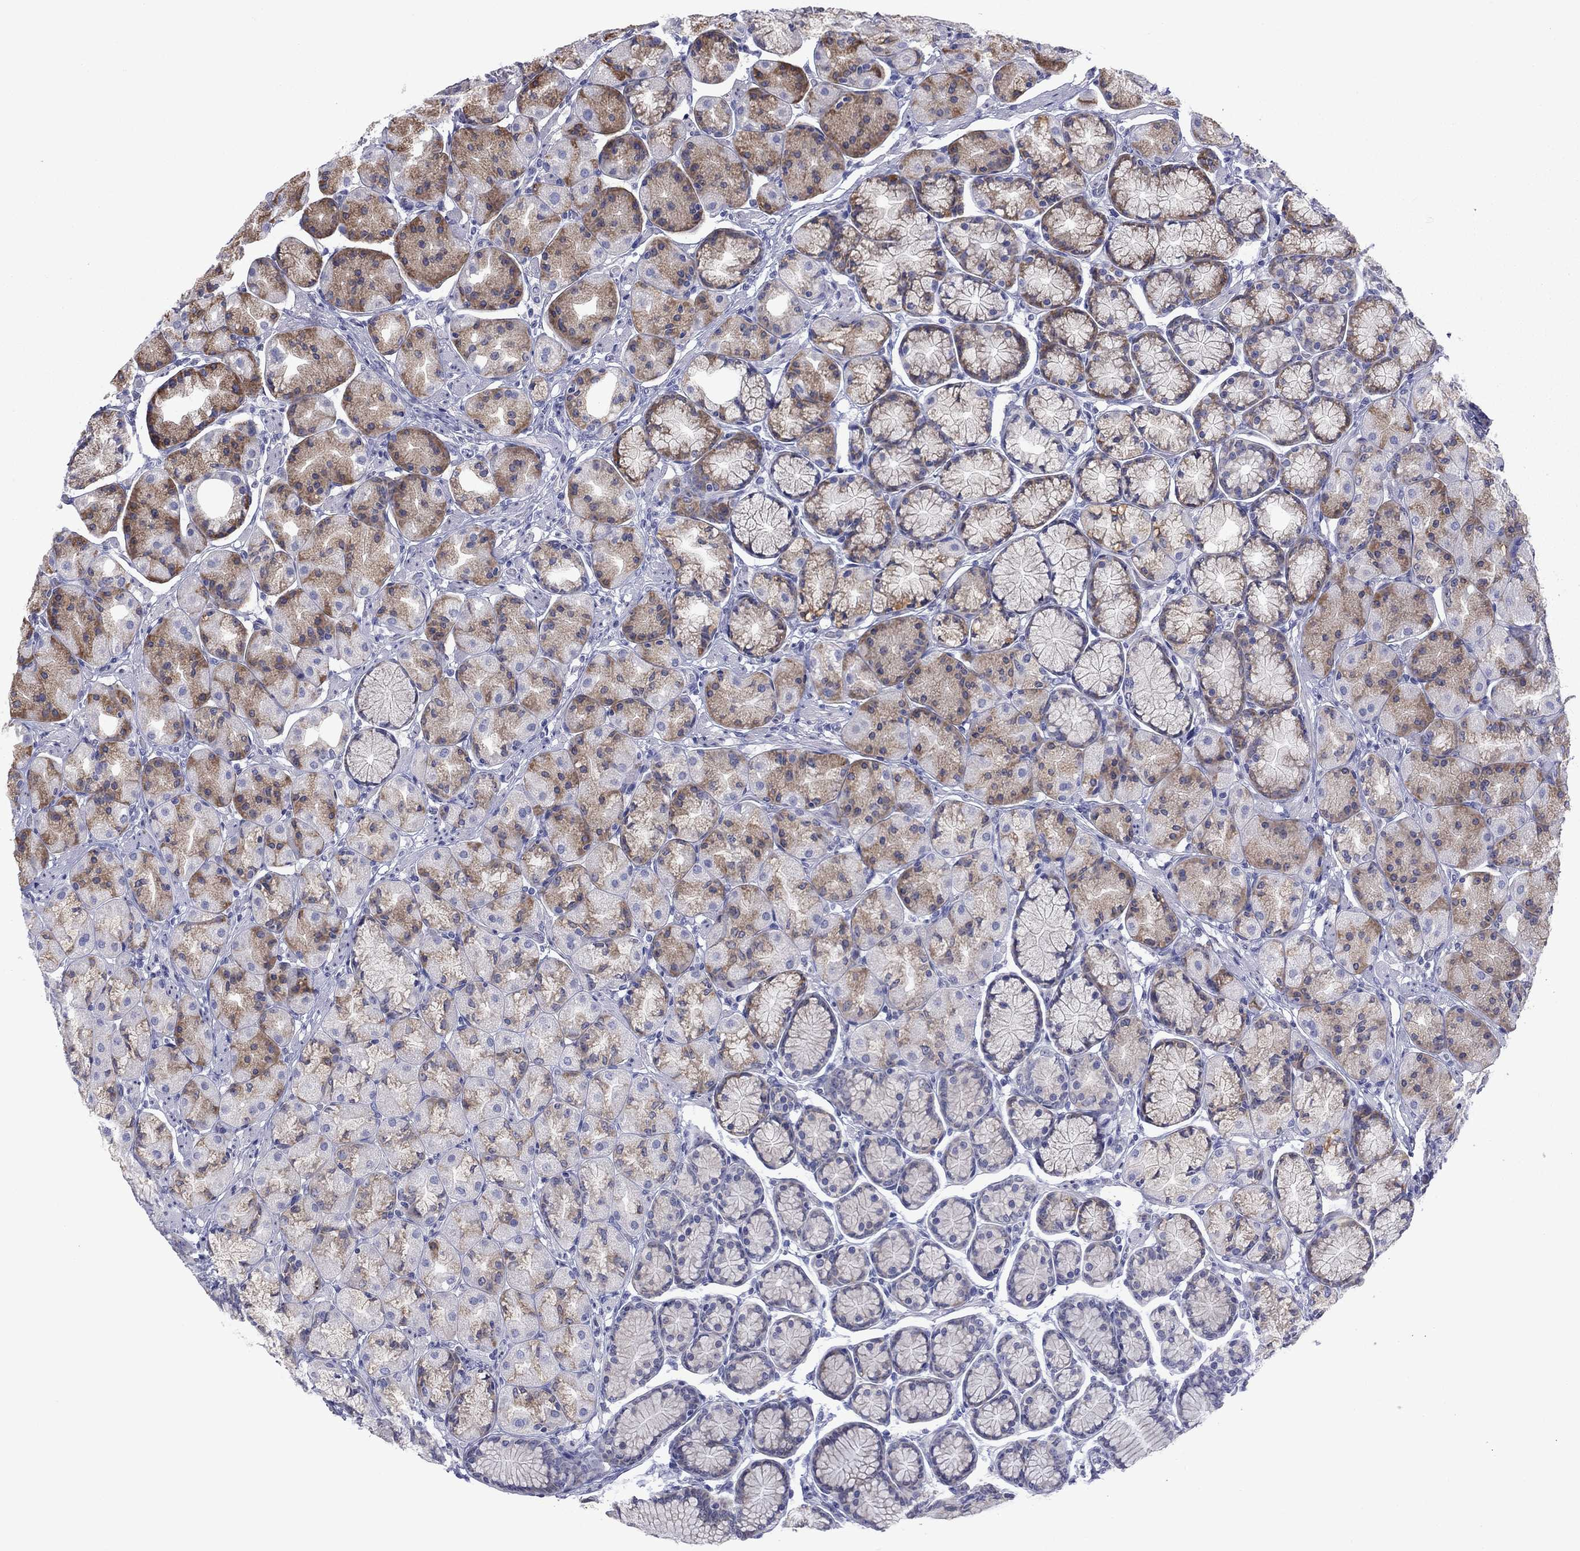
{"staining": {"intensity": "moderate", "quantity": "25%-75%", "location": "cytoplasmic/membranous"}, "tissue": "stomach", "cell_type": "Glandular cells", "image_type": "normal", "snomed": [{"axis": "morphology", "description": "Normal tissue, NOS"}, {"axis": "morphology", "description": "Adenocarcinoma, NOS"}, {"axis": "morphology", "description": "Adenocarcinoma, High grade"}, {"axis": "topography", "description": "Stomach, upper"}, {"axis": "topography", "description": "Stomach"}], "caption": "Protein positivity by immunohistochemistry reveals moderate cytoplasmic/membranous staining in about 25%-75% of glandular cells in benign stomach. (DAB IHC with brightfield microscopy, high magnification).", "gene": "TMPRSS11A", "patient": {"sex": "female", "age": 65}}